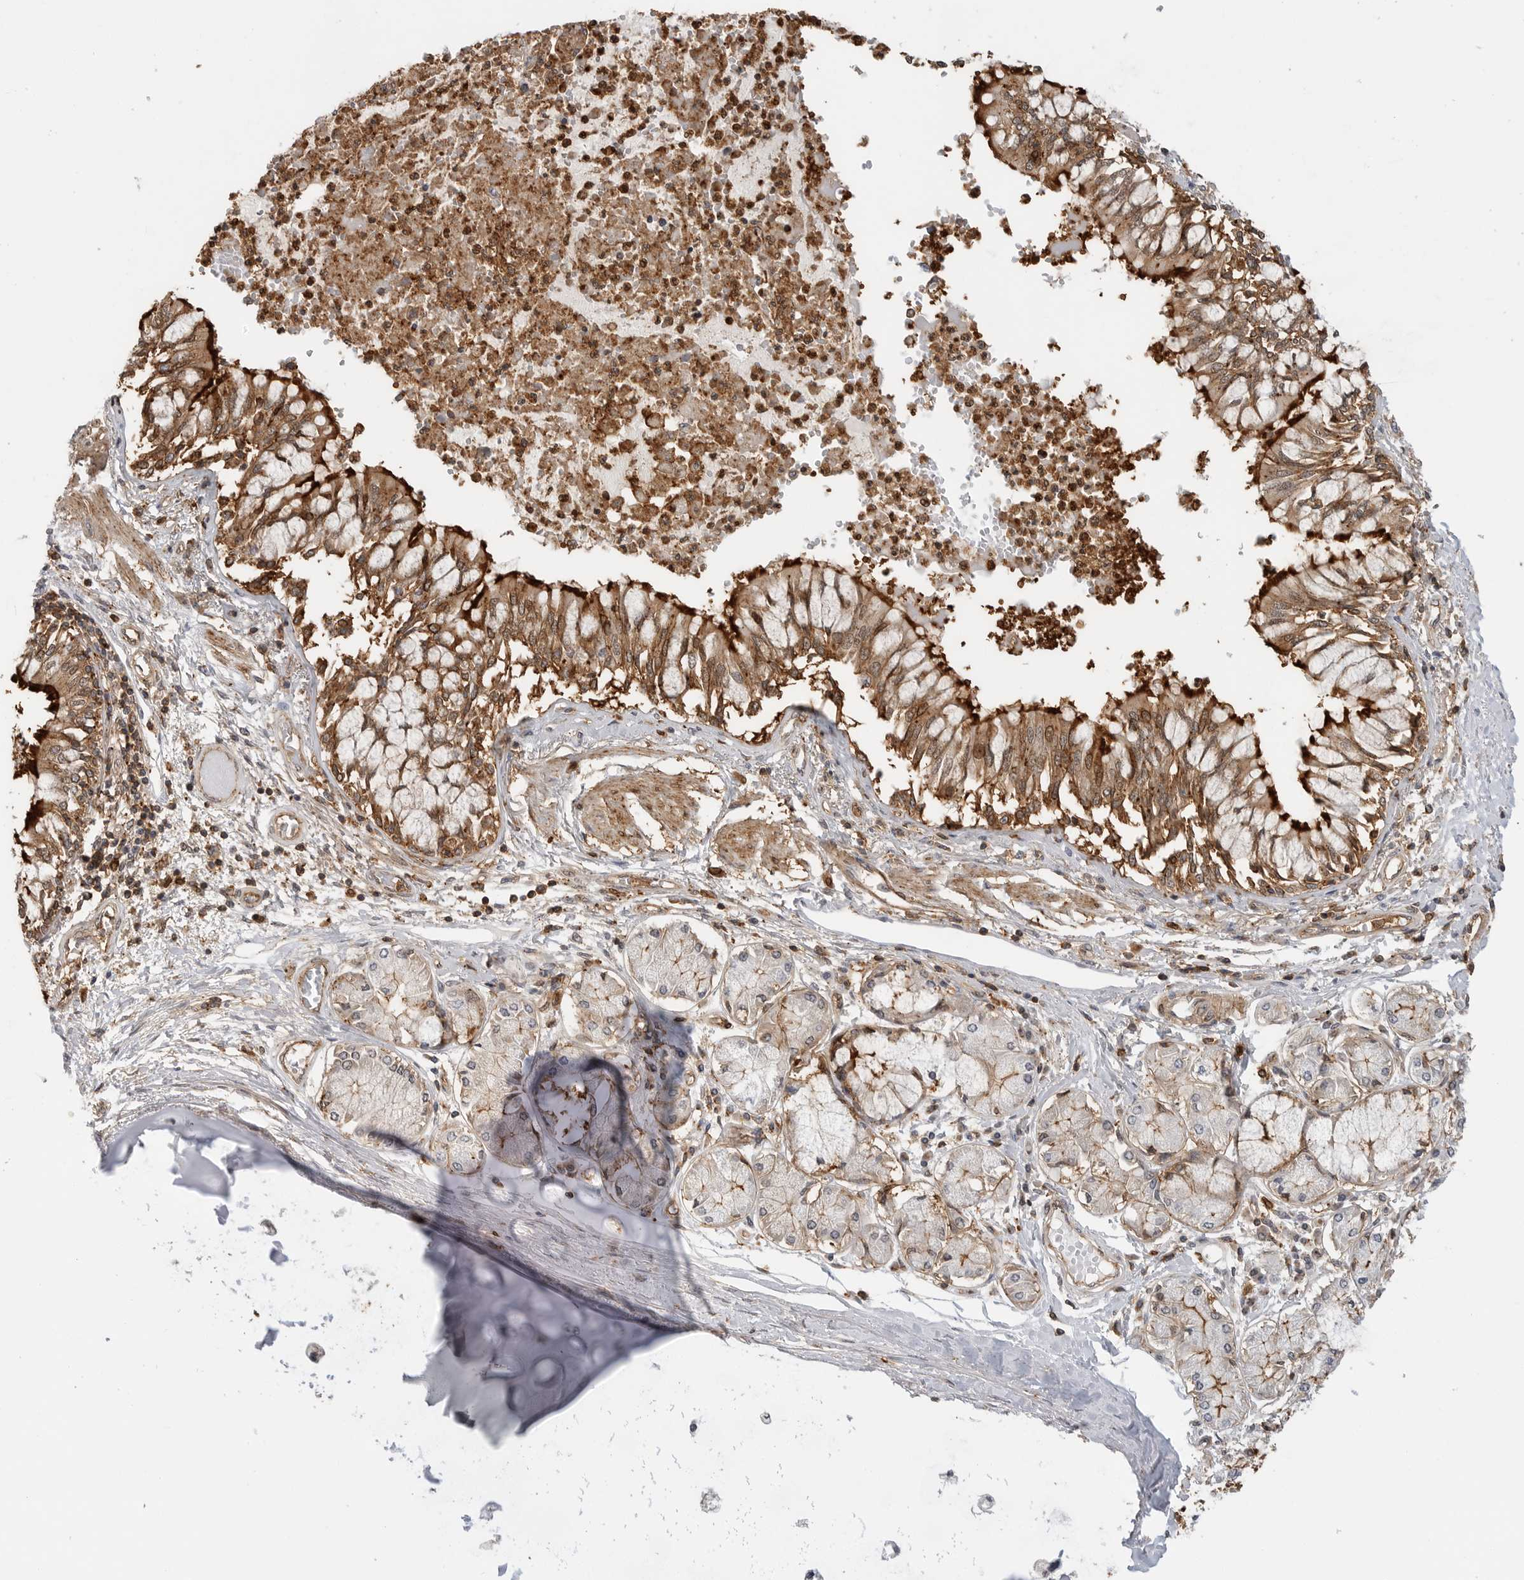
{"staining": {"intensity": "strong", "quantity": ">75%", "location": "cytoplasmic/membranous"}, "tissue": "bronchus", "cell_type": "Respiratory epithelial cells", "image_type": "normal", "snomed": [{"axis": "morphology", "description": "Normal tissue, NOS"}, {"axis": "topography", "description": "Cartilage tissue"}, {"axis": "topography", "description": "Bronchus"}, {"axis": "topography", "description": "Lung"}], "caption": "An IHC histopathology image of unremarkable tissue is shown. Protein staining in brown highlights strong cytoplasmic/membranous positivity in bronchus within respiratory epithelial cells. The protein is shown in brown color, while the nuclei are stained blue.", "gene": "ANXA11", "patient": {"sex": "female", "age": 49}}